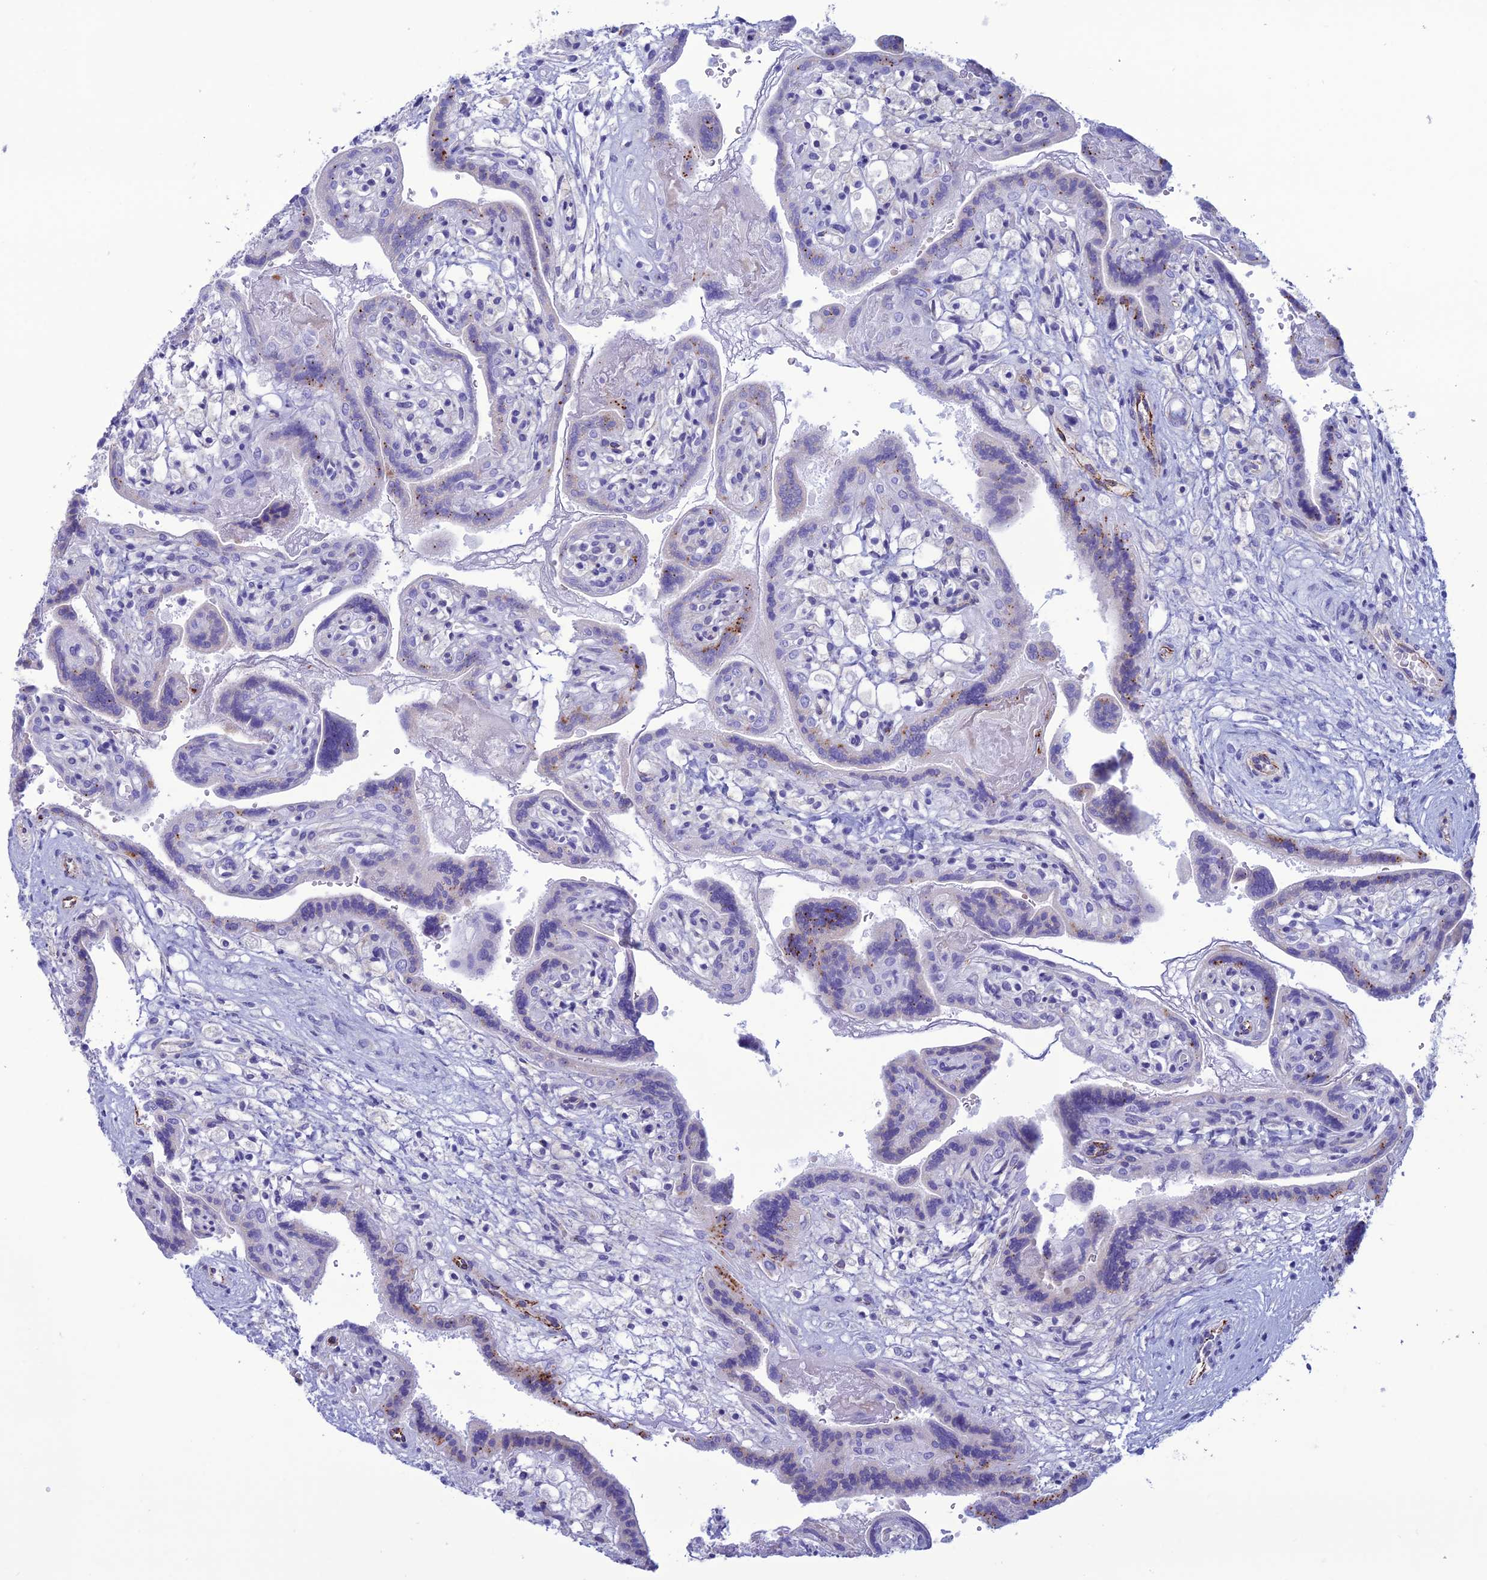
{"staining": {"intensity": "negative", "quantity": "none", "location": "none"}, "tissue": "placenta", "cell_type": "Decidual cells", "image_type": "normal", "snomed": [{"axis": "morphology", "description": "Normal tissue, NOS"}, {"axis": "topography", "description": "Placenta"}], "caption": "High magnification brightfield microscopy of benign placenta stained with DAB (3,3'-diaminobenzidine) (brown) and counterstained with hematoxylin (blue): decidual cells show no significant expression.", "gene": "CDC42EP5", "patient": {"sex": "female", "age": 37}}